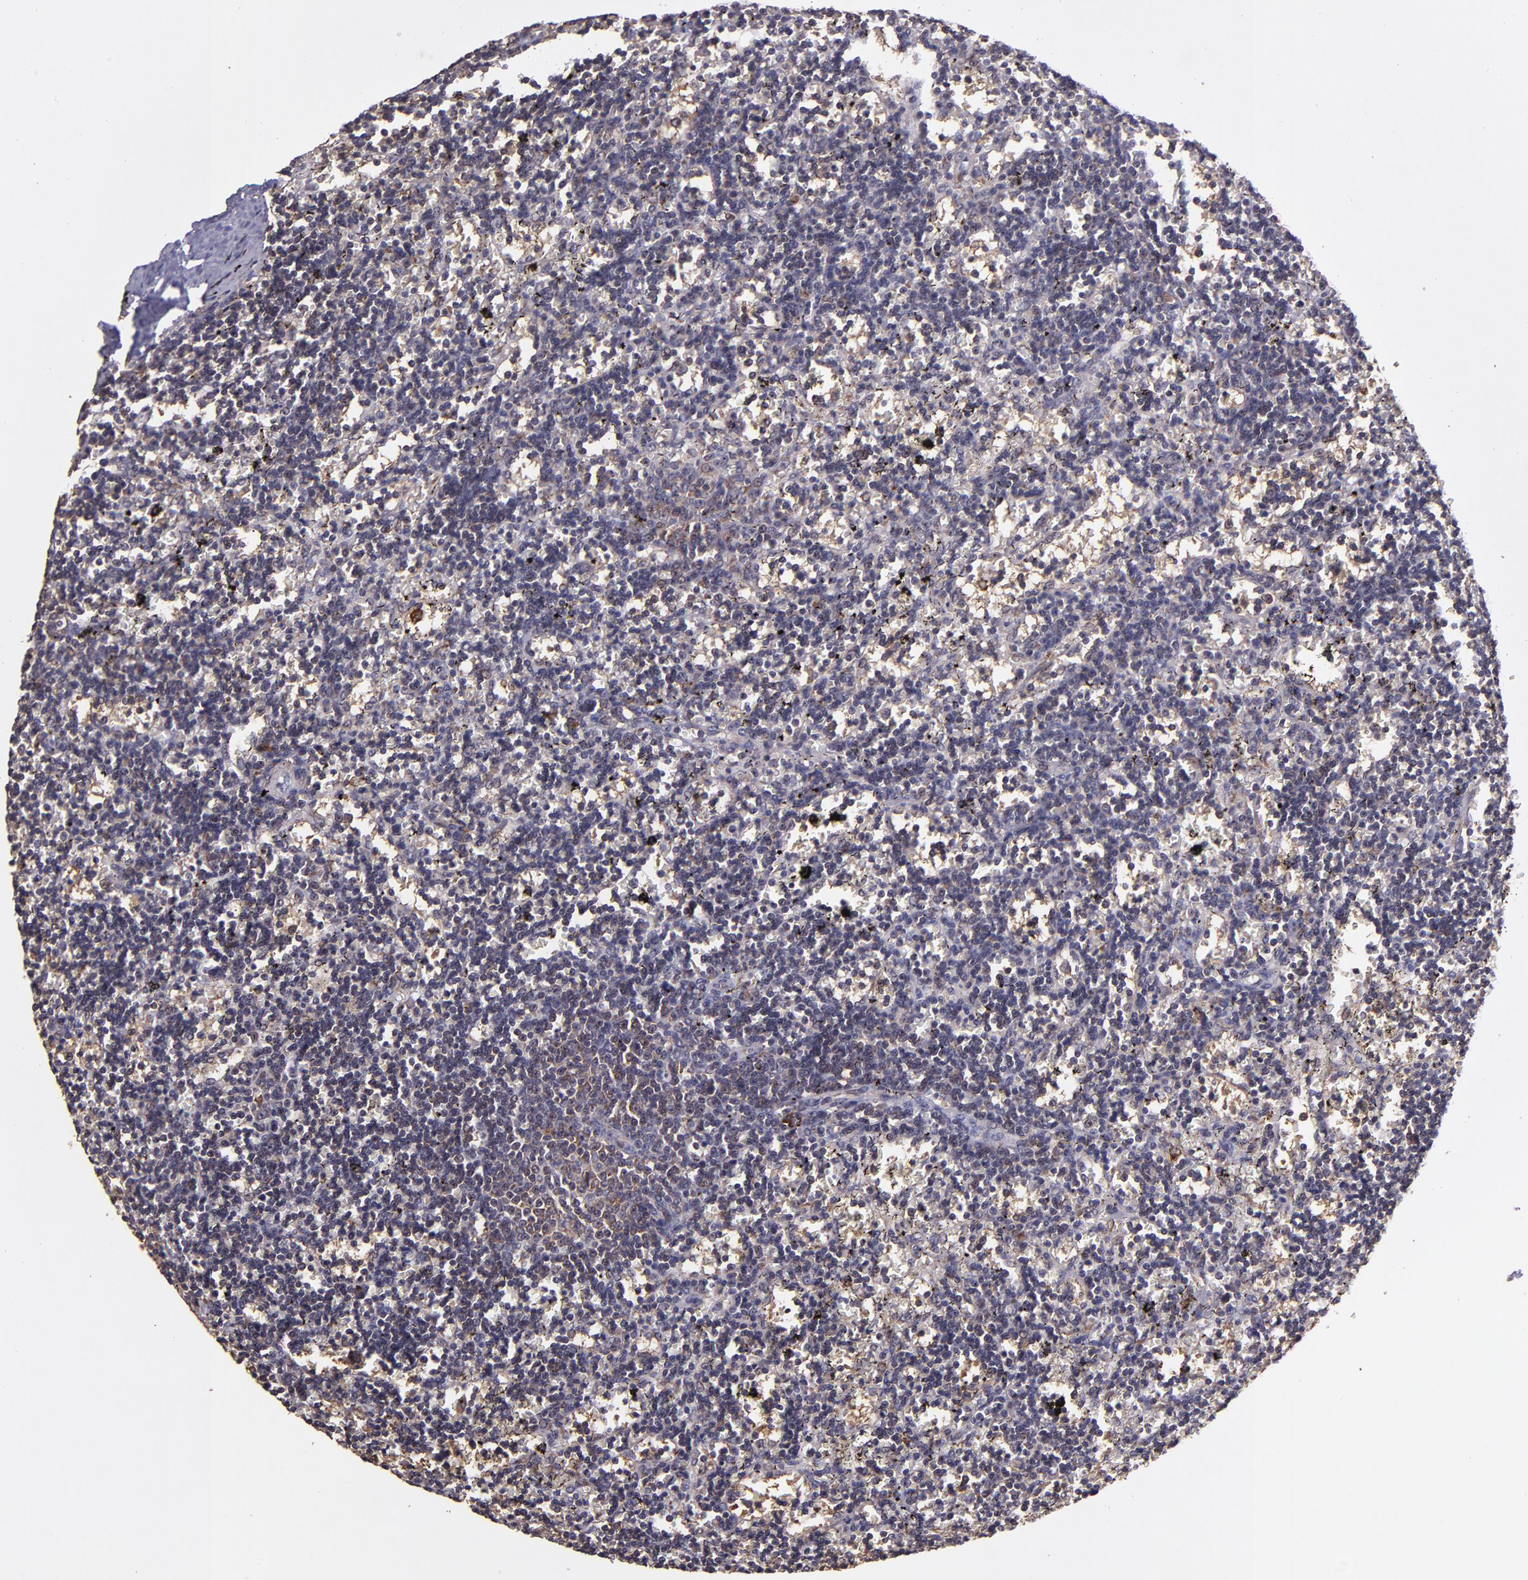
{"staining": {"intensity": "weak", "quantity": "25%-75%", "location": "cytoplasmic/membranous"}, "tissue": "lymphoma", "cell_type": "Tumor cells", "image_type": "cancer", "snomed": [{"axis": "morphology", "description": "Malignant lymphoma, non-Hodgkin's type, Low grade"}, {"axis": "topography", "description": "Spleen"}], "caption": "Tumor cells display low levels of weak cytoplasmic/membranous positivity in approximately 25%-75% of cells in lymphoma.", "gene": "USP51", "patient": {"sex": "male", "age": 60}}